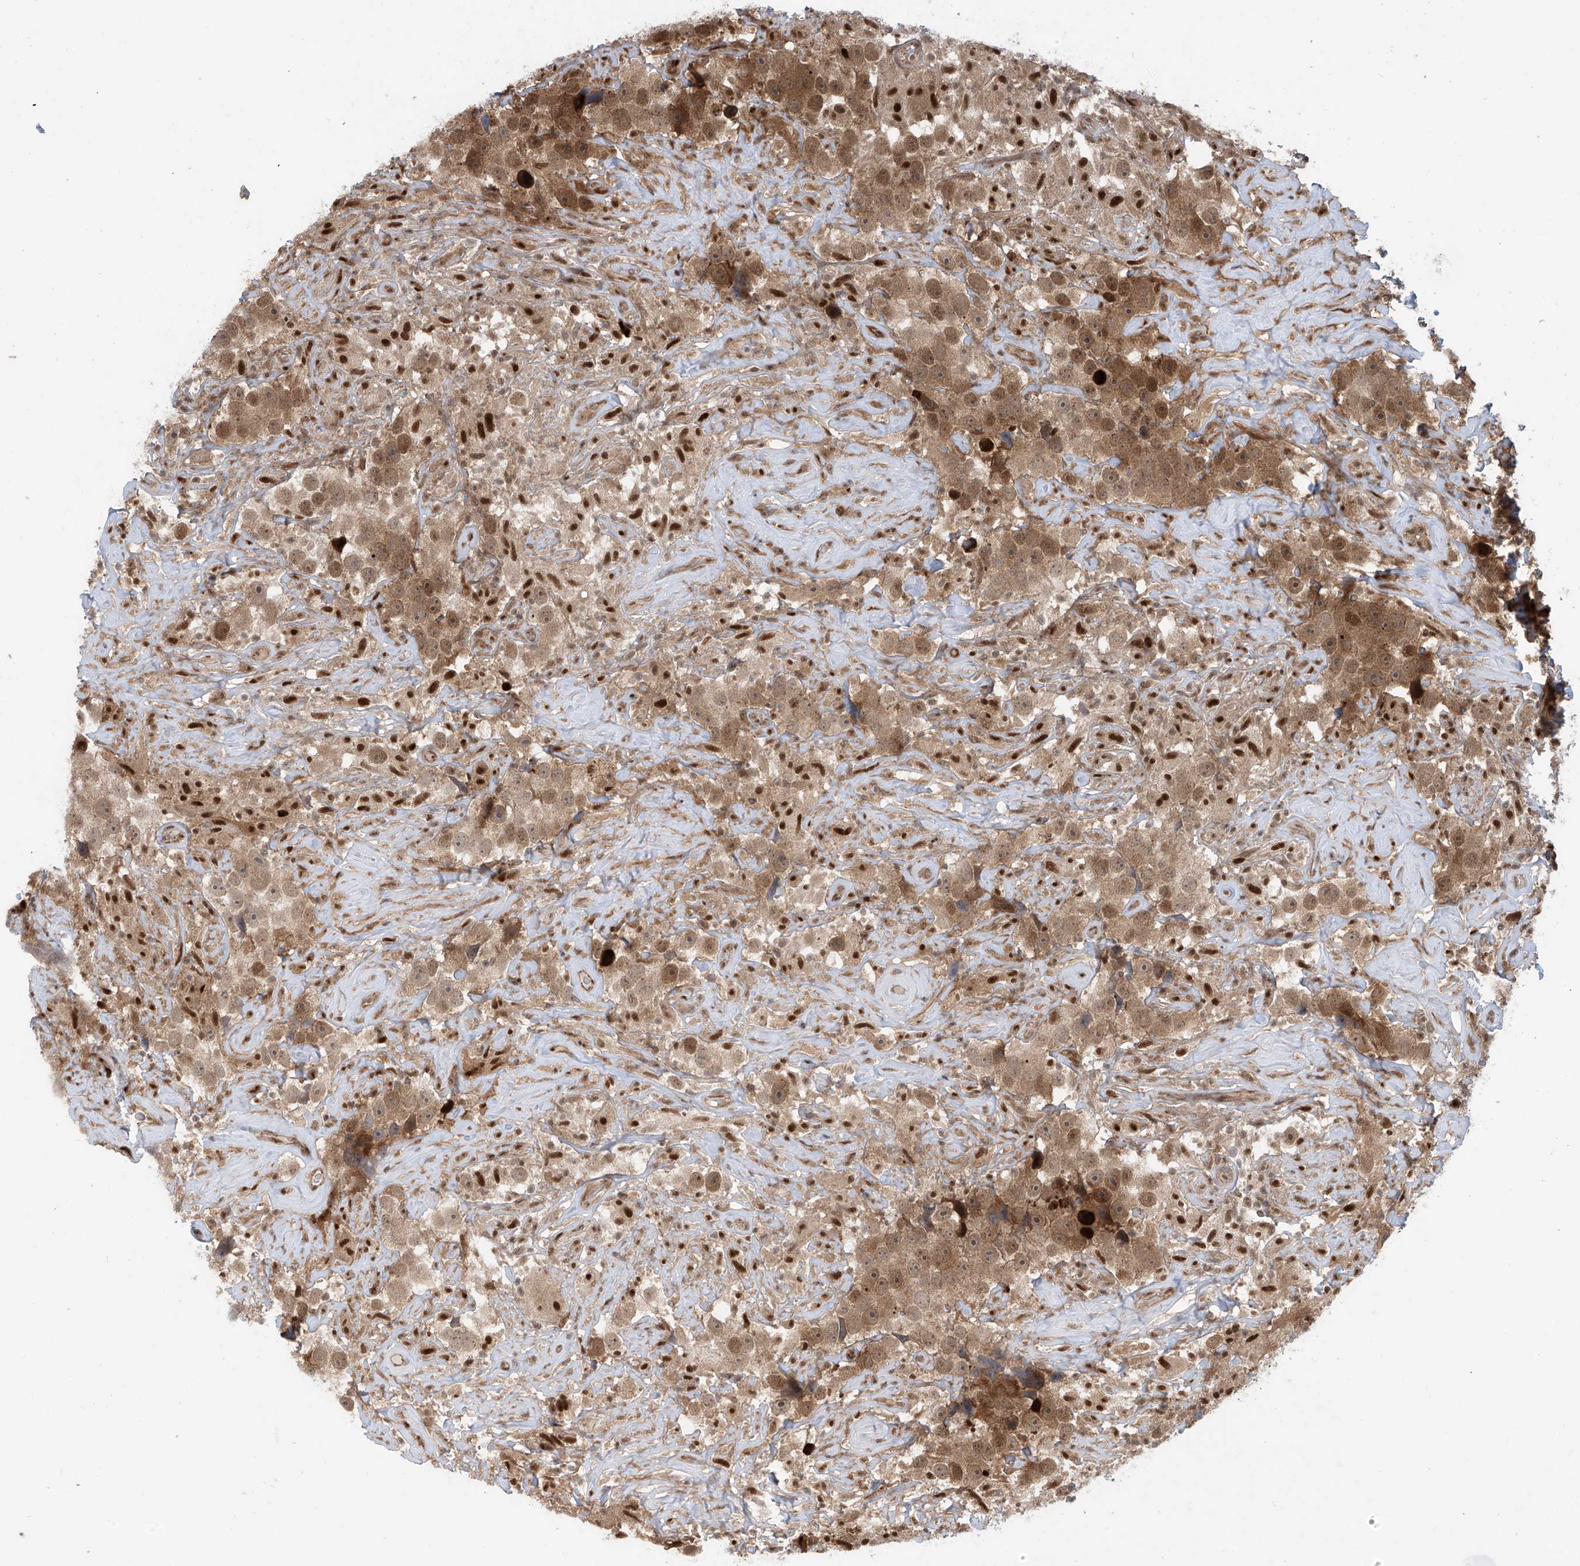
{"staining": {"intensity": "moderate", "quantity": ">75%", "location": "cytoplasmic/membranous,nuclear"}, "tissue": "testis cancer", "cell_type": "Tumor cells", "image_type": "cancer", "snomed": [{"axis": "morphology", "description": "Seminoma, NOS"}, {"axis": "topography", "description": "Testis"}], "caption": "Protein analysis of testis cancer (seminoma) tissue reveals moderate cytoplasmic/membranous and nuclear positivity in approximately >75% of tumor cells.", "gene": "LAGE3", "patient": {"sex": "male", "age": 49}}